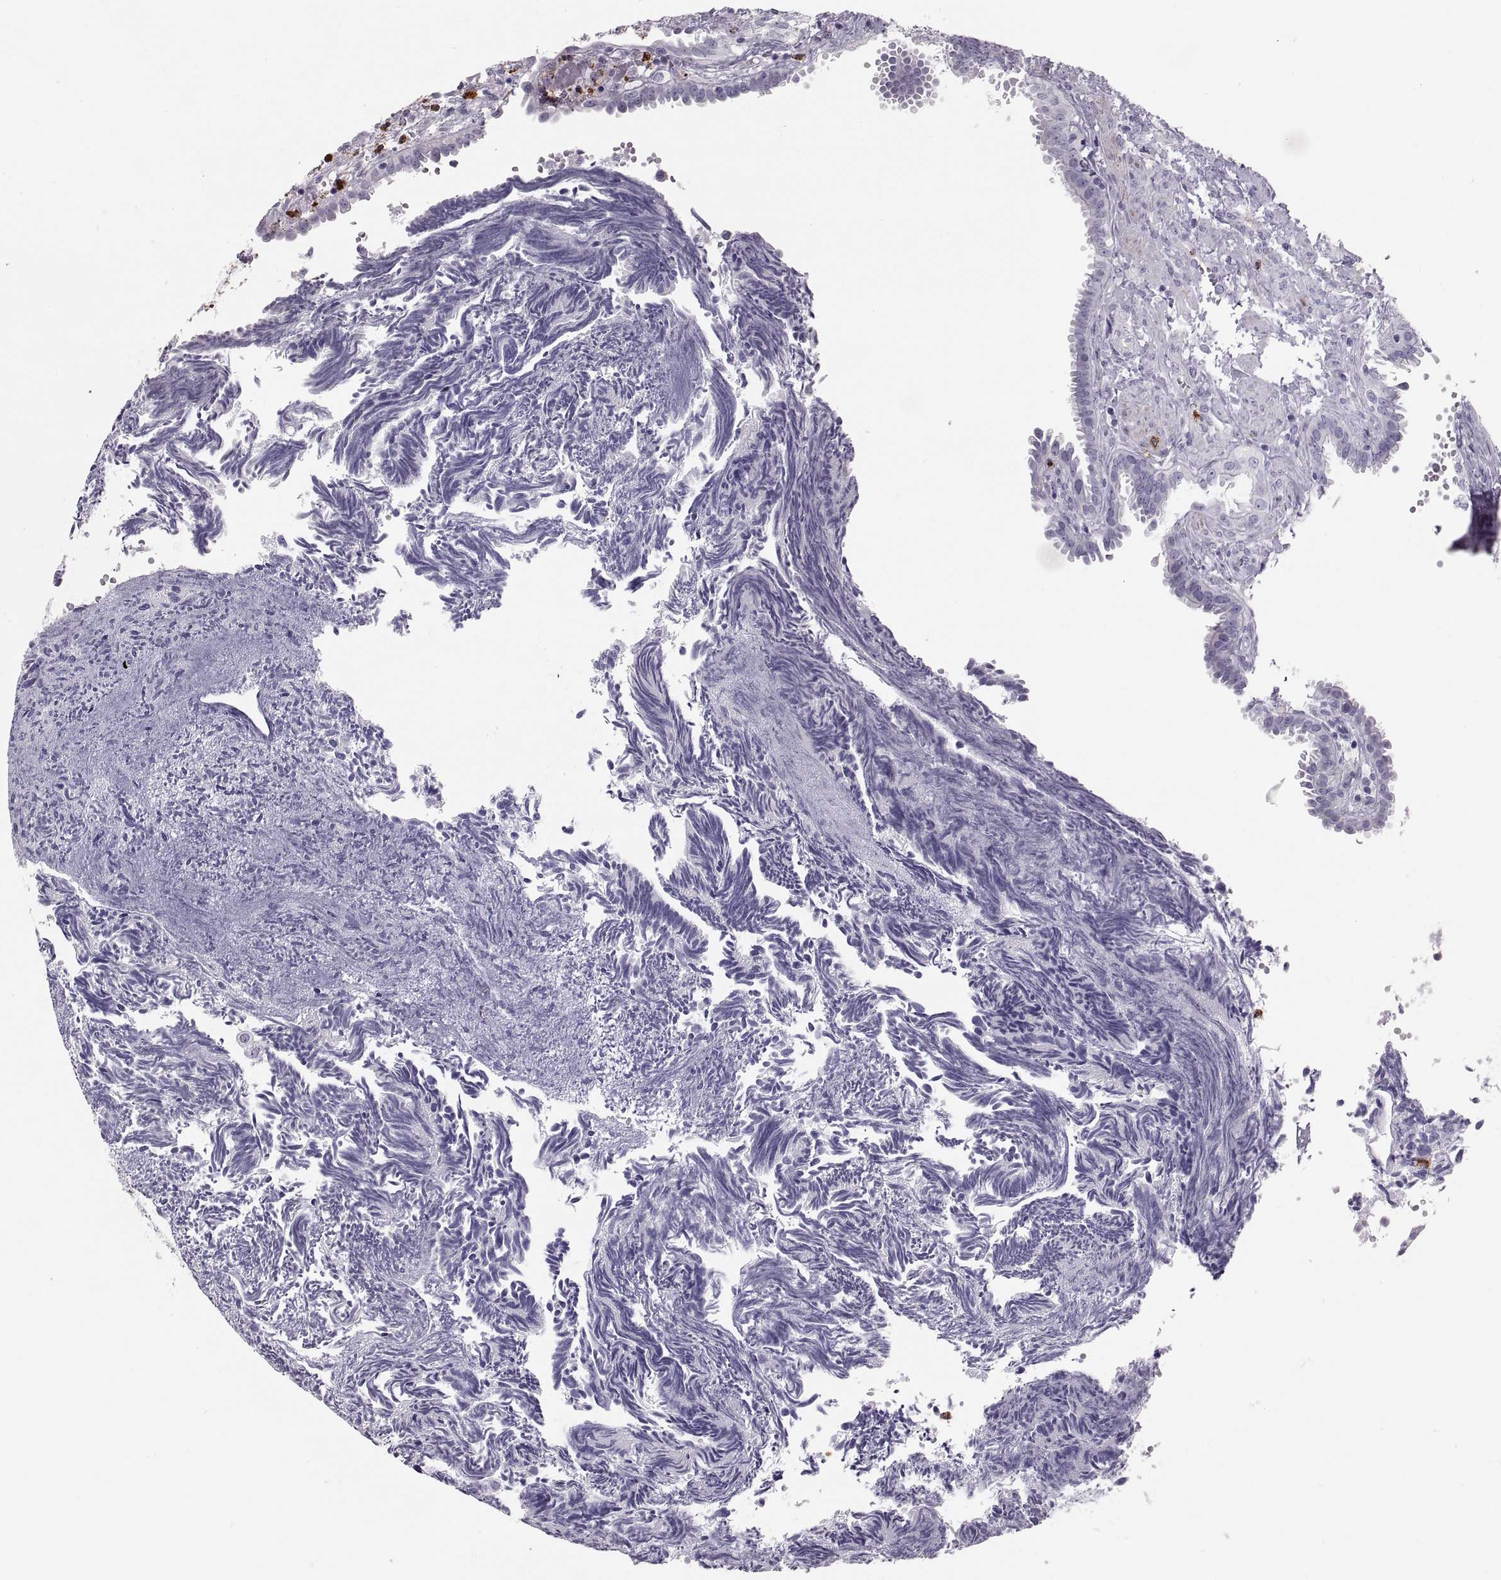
{"staining": {"intensity": "negative", "quantity": "none", "location": "none"}, "tissue": "fallopian tube", "cell_type": "Glandular cells", "image_type": "normal", "snomed": [{"axis": "morphology", "description": "Normal tissue, NOS"}, {"axis": "topography", "description": "Fallopian tube"}], "caption": "An immunohistochemistry (IHC) image of normal fallopian tube is shown. There is no staining in glandular cells of fallopian tube.", "gene": "MILR1", "patient": {"sex": "female", "age": 39}}